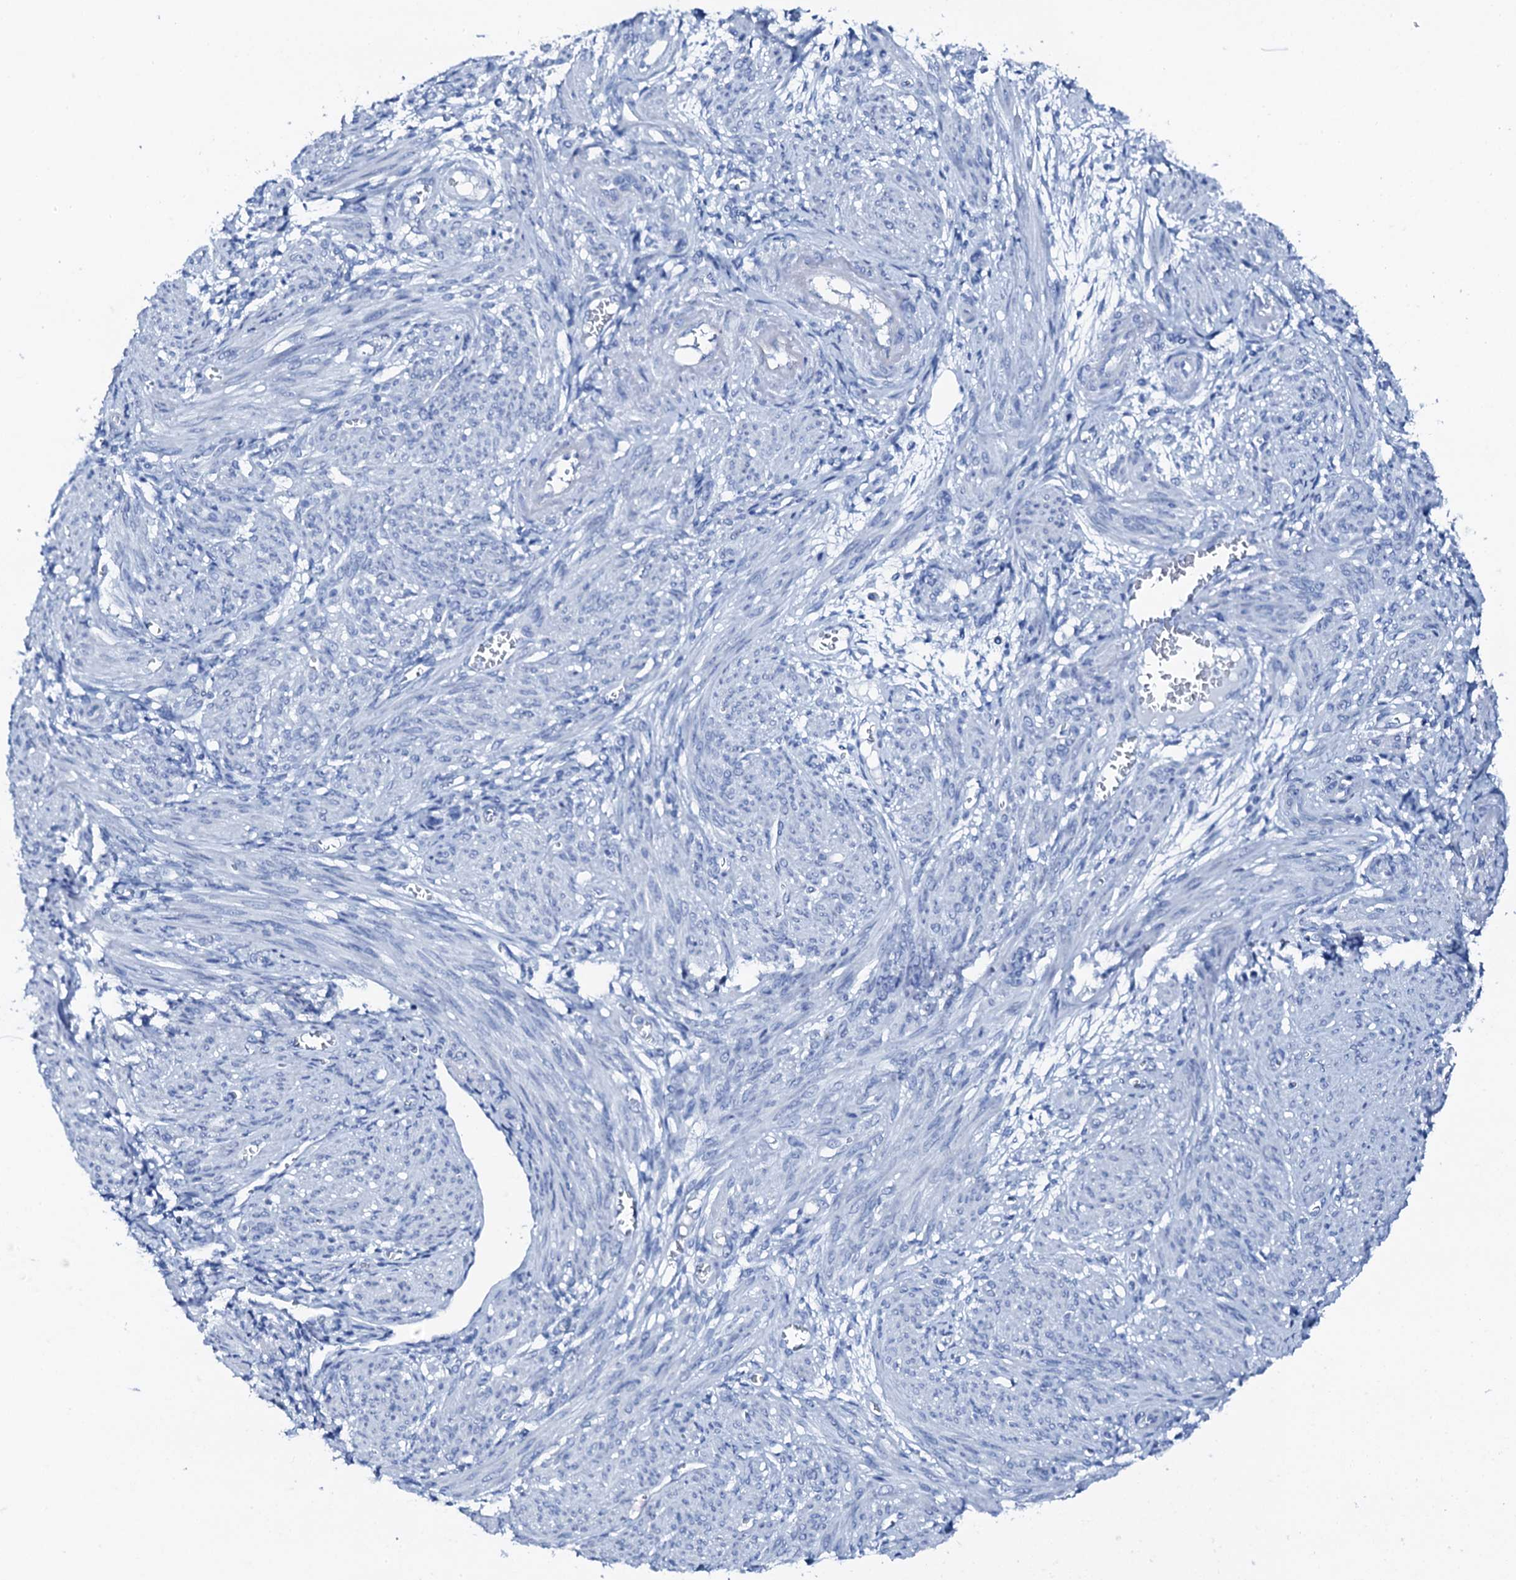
{"staining": {"intensity": "negative", "quantity": "none", "location": "none"}, "tissue": "smooth muscle", "cell_type": "Smooth muscle cells", "image_type": "normal", "snomed": [{"axis": "morphology", "description": "Normal tissue, NOS"}, {"axis": "topography", "description": "Smooth muscle"}], "caption": "Immunohistochemical staining of unremarkable human smooth muscle displays no significant expression in smooth muscle cells.", "gene": "PTH", "patient": {"sex": "female", "age": 39}}